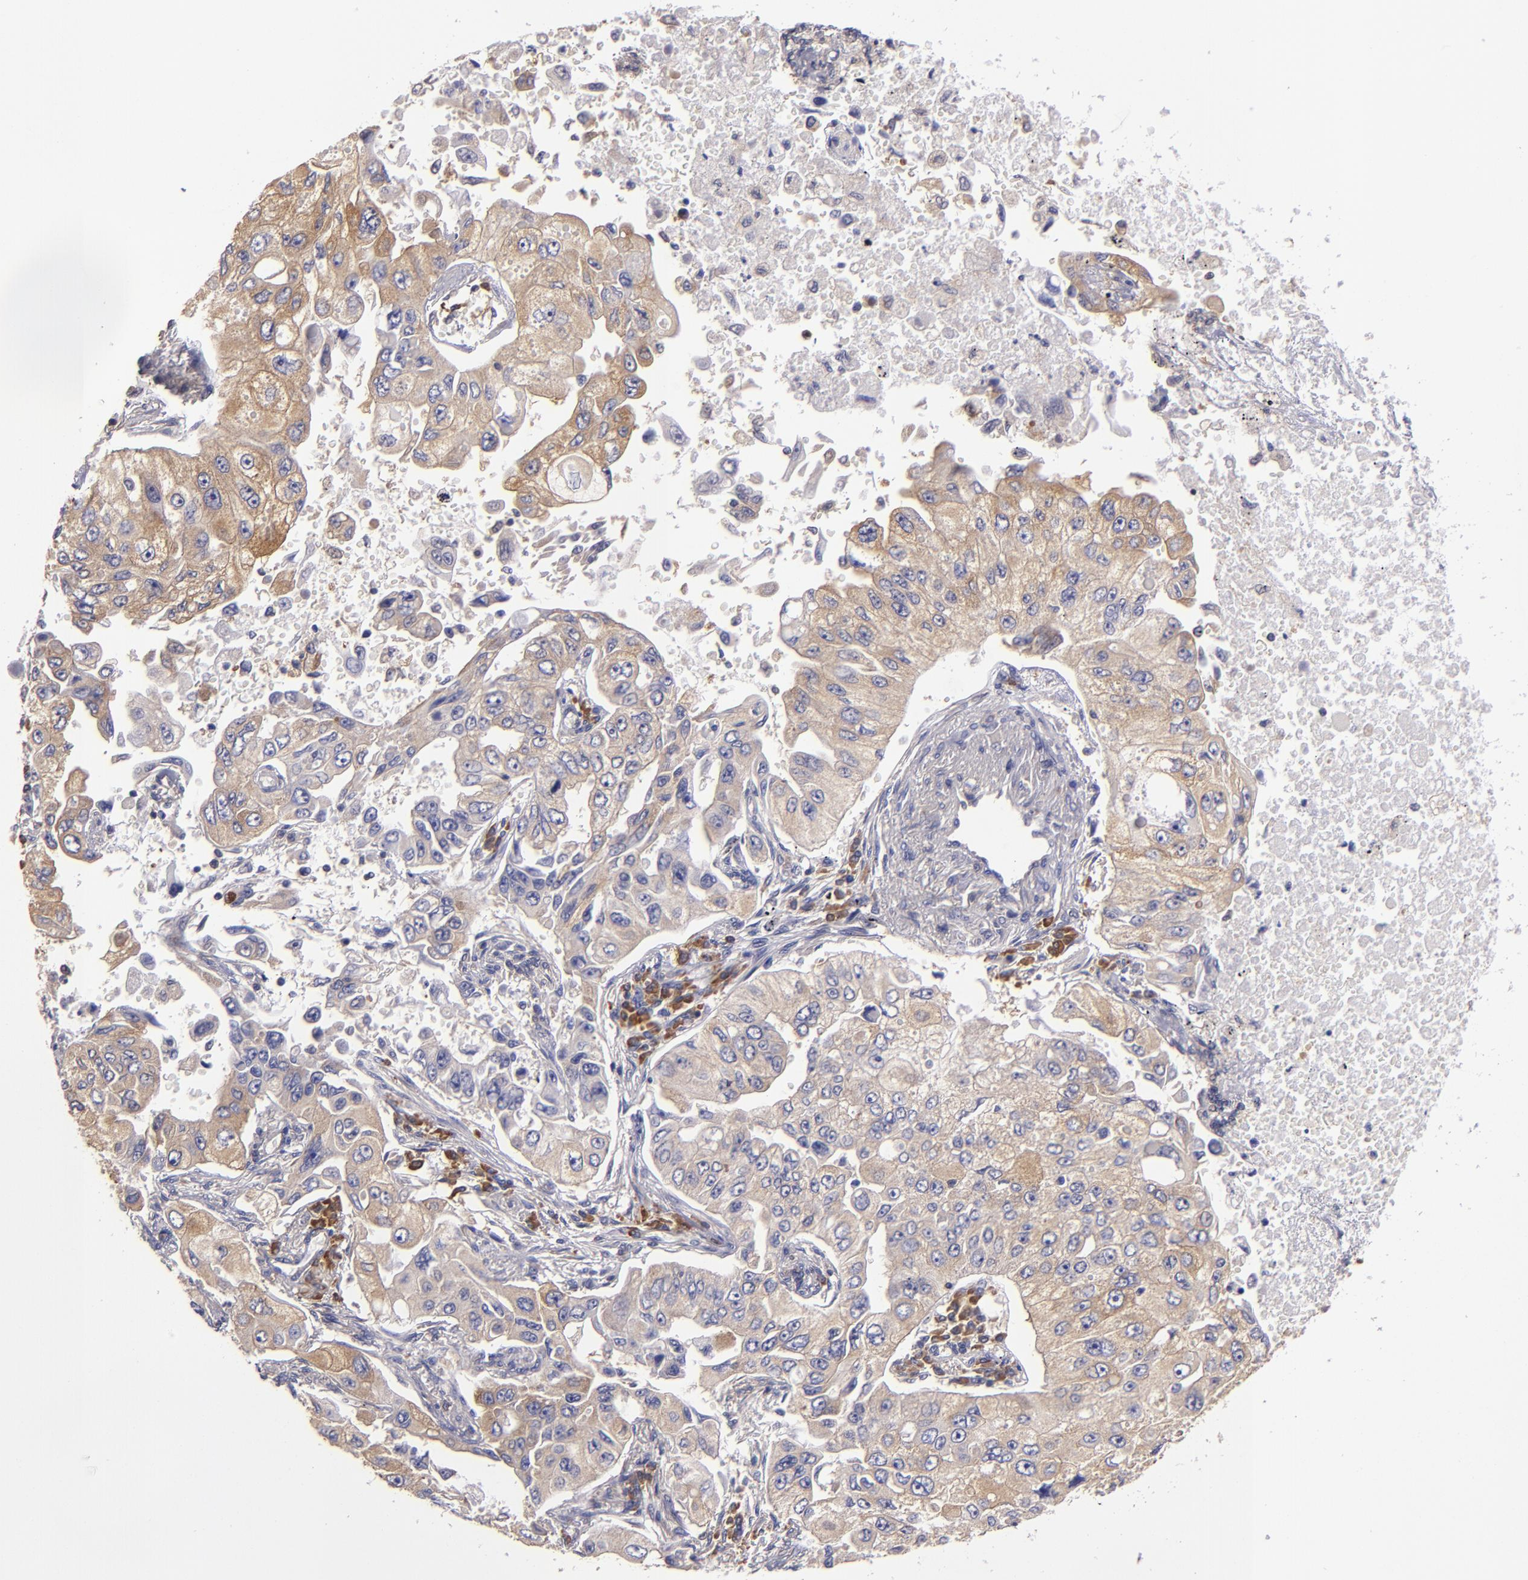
{"staining": {"intensity": "weak", "quantity": "25%-75%", "location": "cytoplasmic/membranous"}, "tissue": "lung cancer", "cell_type": "Tumor cells", "image_type": "cancer", "snomed": [{"axis": "morphology", "description": "Adenocarcinoma, NOS"}, {"axis": "topography", "description": "Lung"}], "caption": "Brown immunohistochemical staining in human lung cancer displays weak cytoplasmic/membranous expression in about 25%-75% of tumor cells.", "gene": "CARS1", "patient": {"sex": "male", "age": 84}}